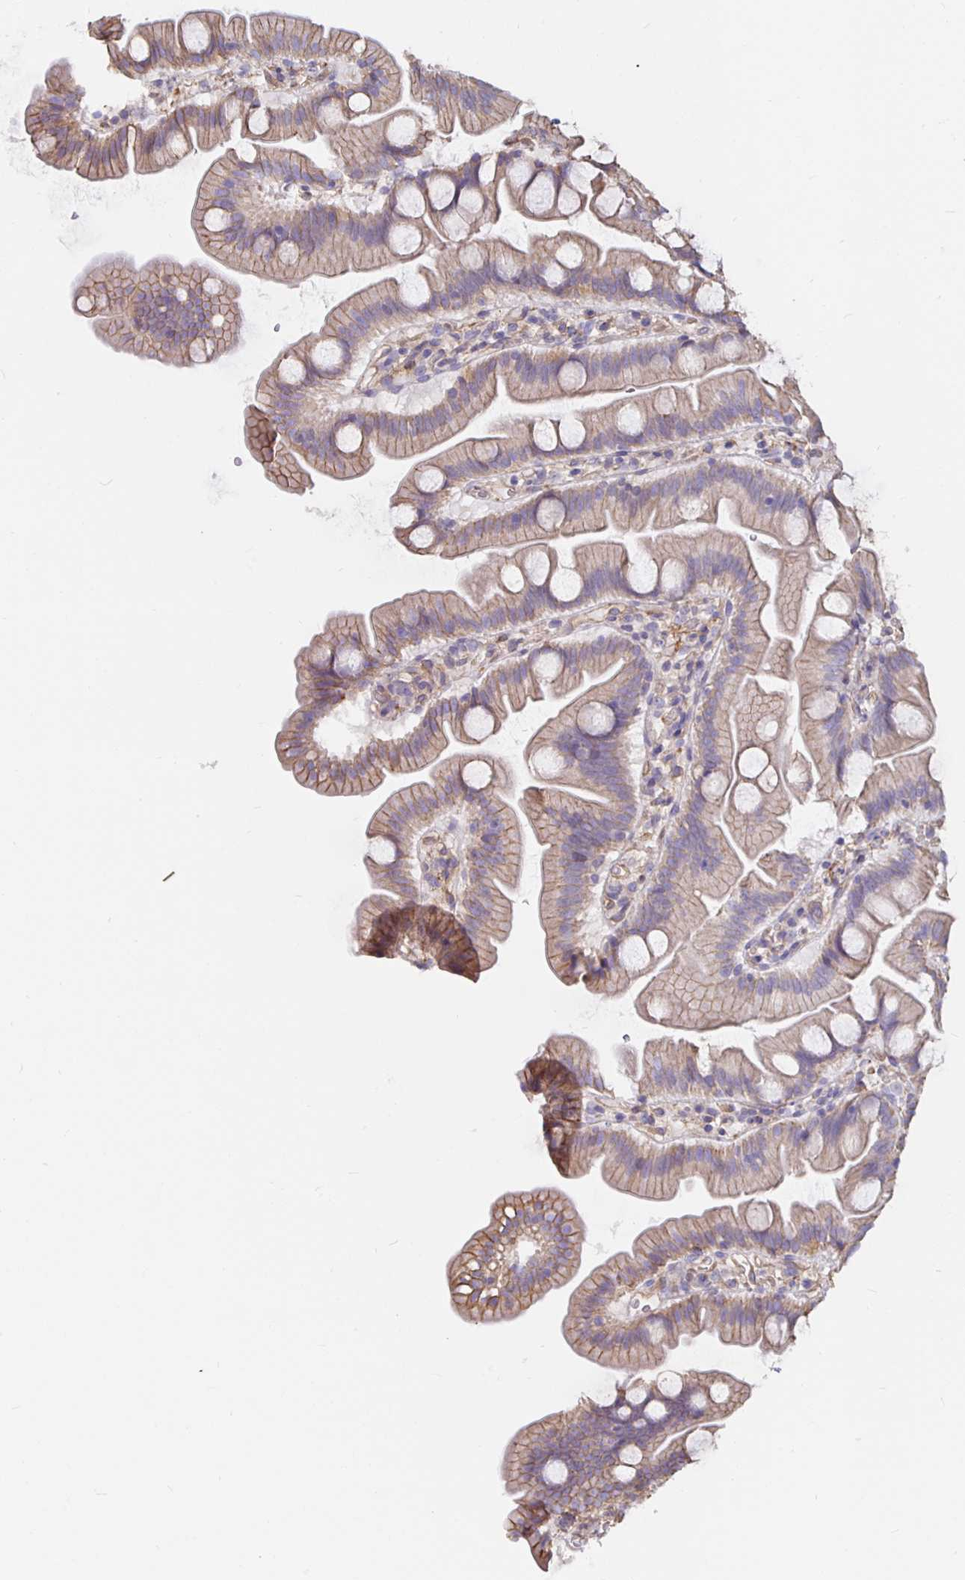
{"staining": {"intensity": "weak", "quantity": ">75%", "location": "cytoplasmic/membranous"}, "tissue": "small intestine", "cell_type": "Glandular cells", "image_type": "normal", "snomed": [{"axis": "morphology", "description": "Normal tissue, NOS"}, {"axis": "topography", "description": "Small intestine"}], "caption": "Immunohistochemical staining of normal small intestine displays weak cytoplasmic/membranous protein expression in approximately >75% of glandular cells.", "gene": "ARHGEF39", "patient": {"sex": "female", "age": 68}}